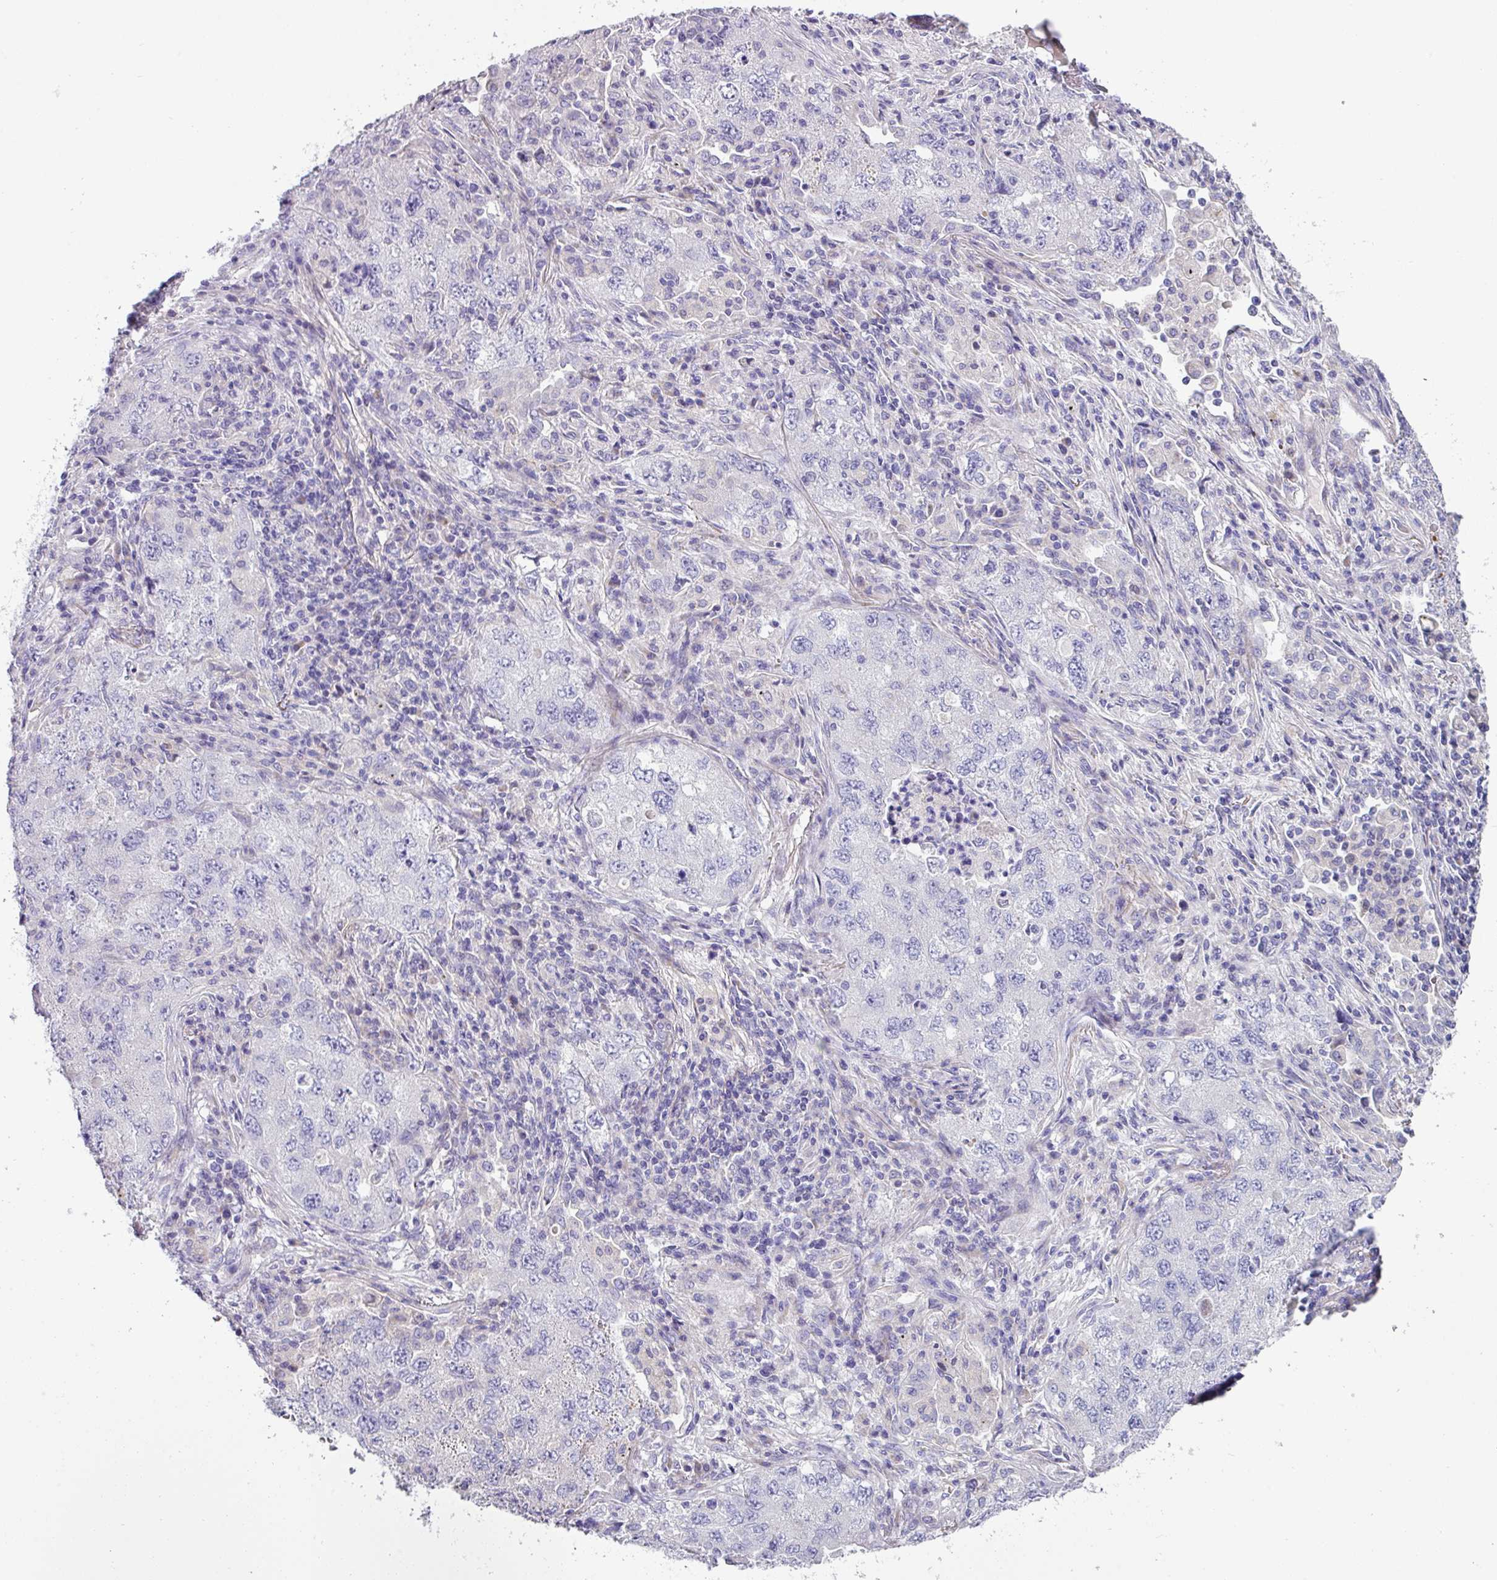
{"staining": {"intensity": "negative", "quantity": "none", "location": "none"}, "tissue": "lung cancer", "cell_type": "Tumor cells", "image_type": "cancer", "snomed": [{"axis": "morphology", "description": "Adenocarcinoma, NOS"}, {"axis": "topography", "description": "Lung"}], "caption": "Immunohistochemical staining of lung cancer shows no significant staining in tumor cells. (Stains: DAB IHC with hematoxylin counter stain, Microscopy: brightfield microscopy at high magnification).", "gene": "RGS16", "patient": {"sex": "female", "age": 57}}